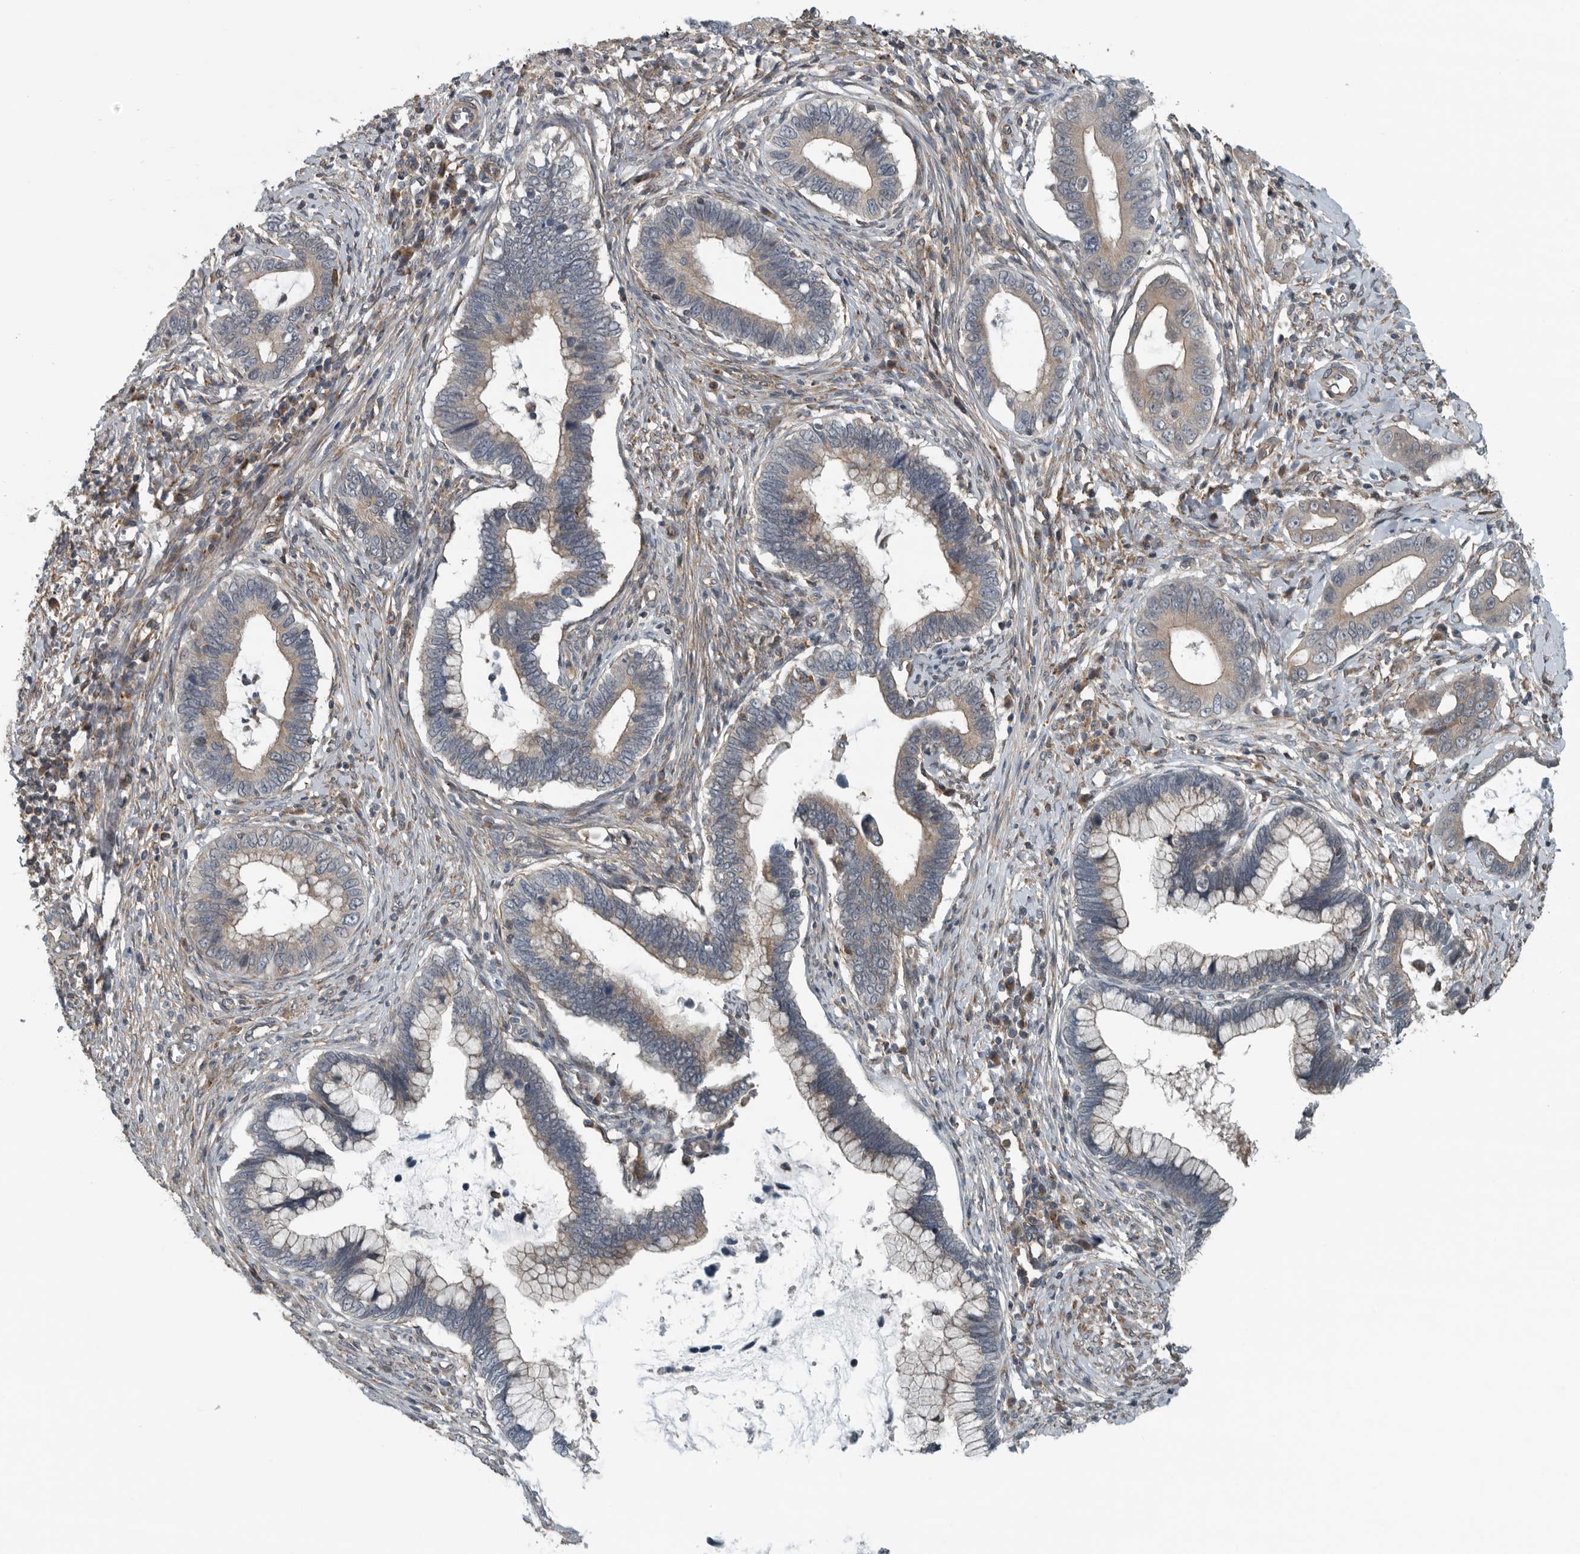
{"staining": {"intensity": "negative", "quantity": "none", "location": "none"}, "tissue": "cervical cancer", "cell_type": "Tumor cells", "image_type": "cancer", "snomed": [{"axis": "morphology", "description": "Adenocarcinoma, NOS"}, {"axis": "topography", "description": "Cervix"}], "caption": "Immunohistochemical staining of cervical adenocarcinoma displays no significant expression in tumor cells.", "gene": "AMFR", "patient": {"sex": "female", "age": 44}}